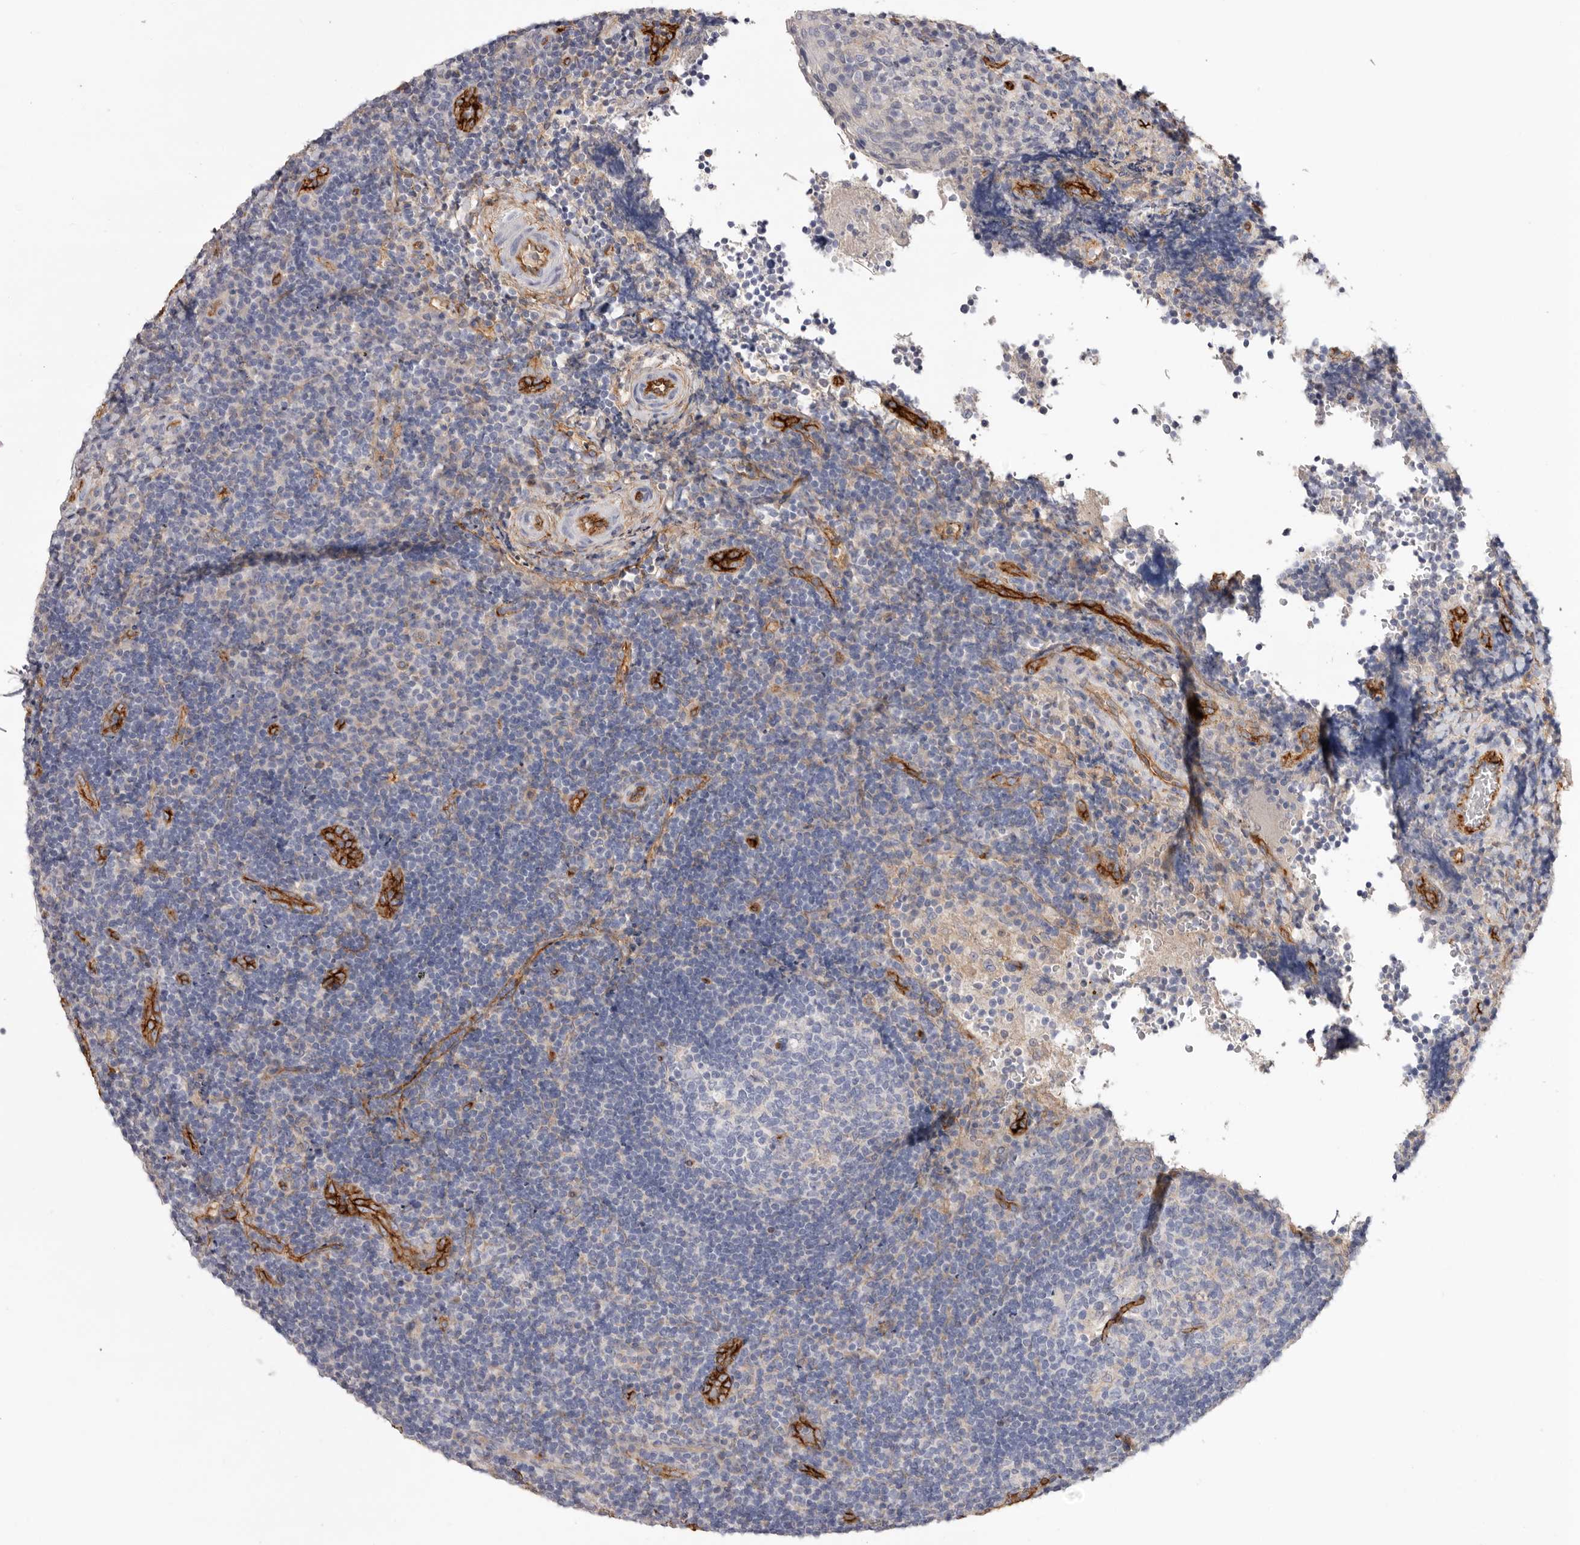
{"staining": {"intensity": "negative", "quantity": "none", "location": "none"}, "tissue": "lymphoma", "cell_type": "Tumor cells", "image_type": "cancer", "snomed": [{"axis": "morphology", "description": "Malignant lymphoma, non-Hodgkin's type, High grade"}, {"axis": "topography", "description": "Tonsil"}], "caption": "The immunohistochemistry (IHC) photomicrograph has no significant positivity in tumor cells of lymphoma tissue.", "gene": "LRRC66", "patient": {"sex": "female", "age": 36}}